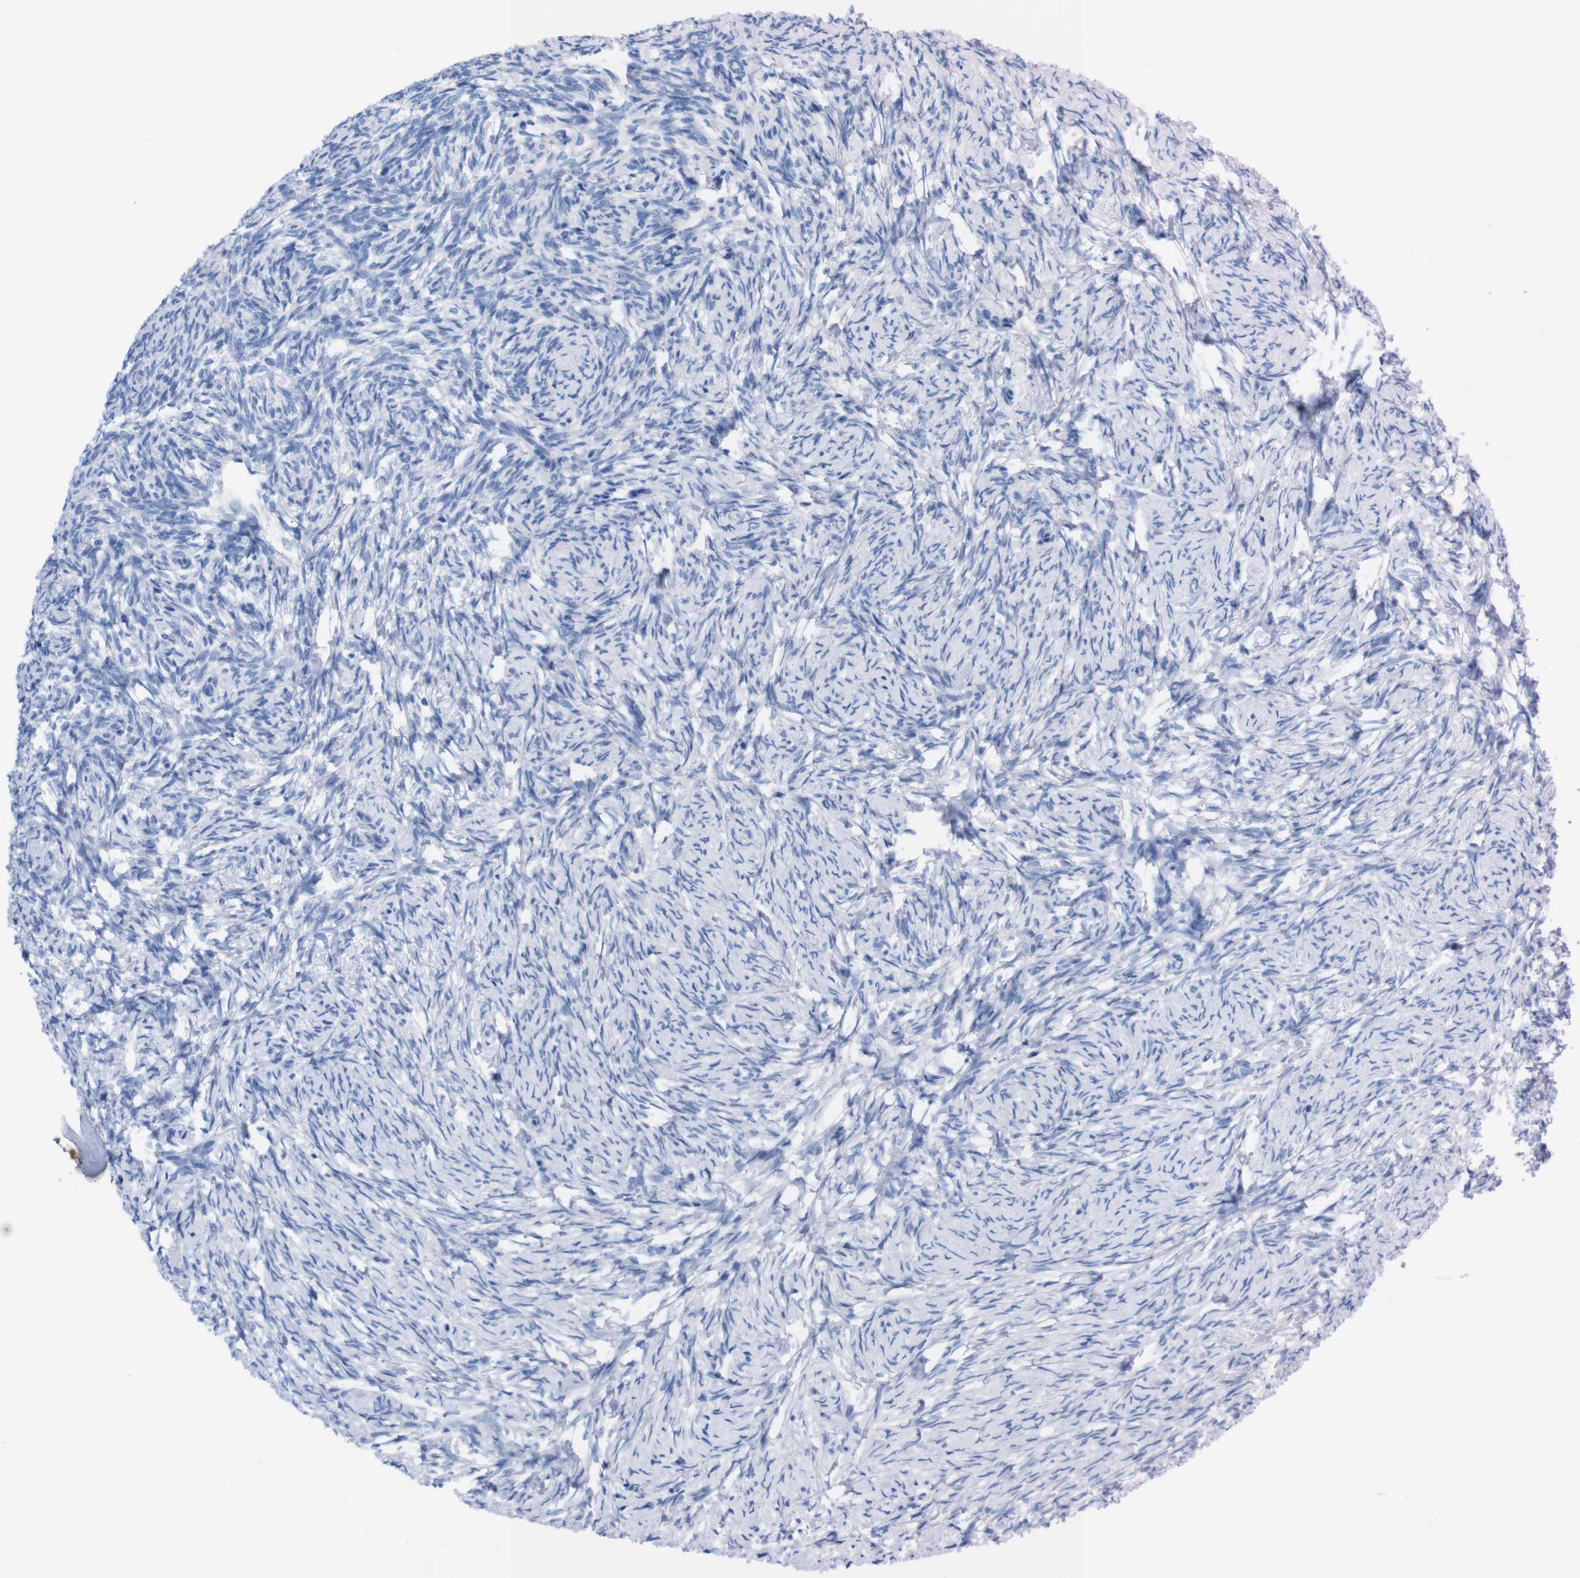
{"staining": {"intensity": "negative", "quantity": "none", "location": "none"}, "tissue": "ovary", "cell_type": "Follicle cells", "image_type": "normal", "snomed": [{"axis": "morphology", "description": "Normal tissue, NOS"}, {"axis": "topography", "description": "Ovary"}], "caption": "Human ovary stained for a protein using immunohistochemistry exhibits no expression in follicle cells.", "gene": "TMEM243", "patient": {"sex": "female", "age": 60}}